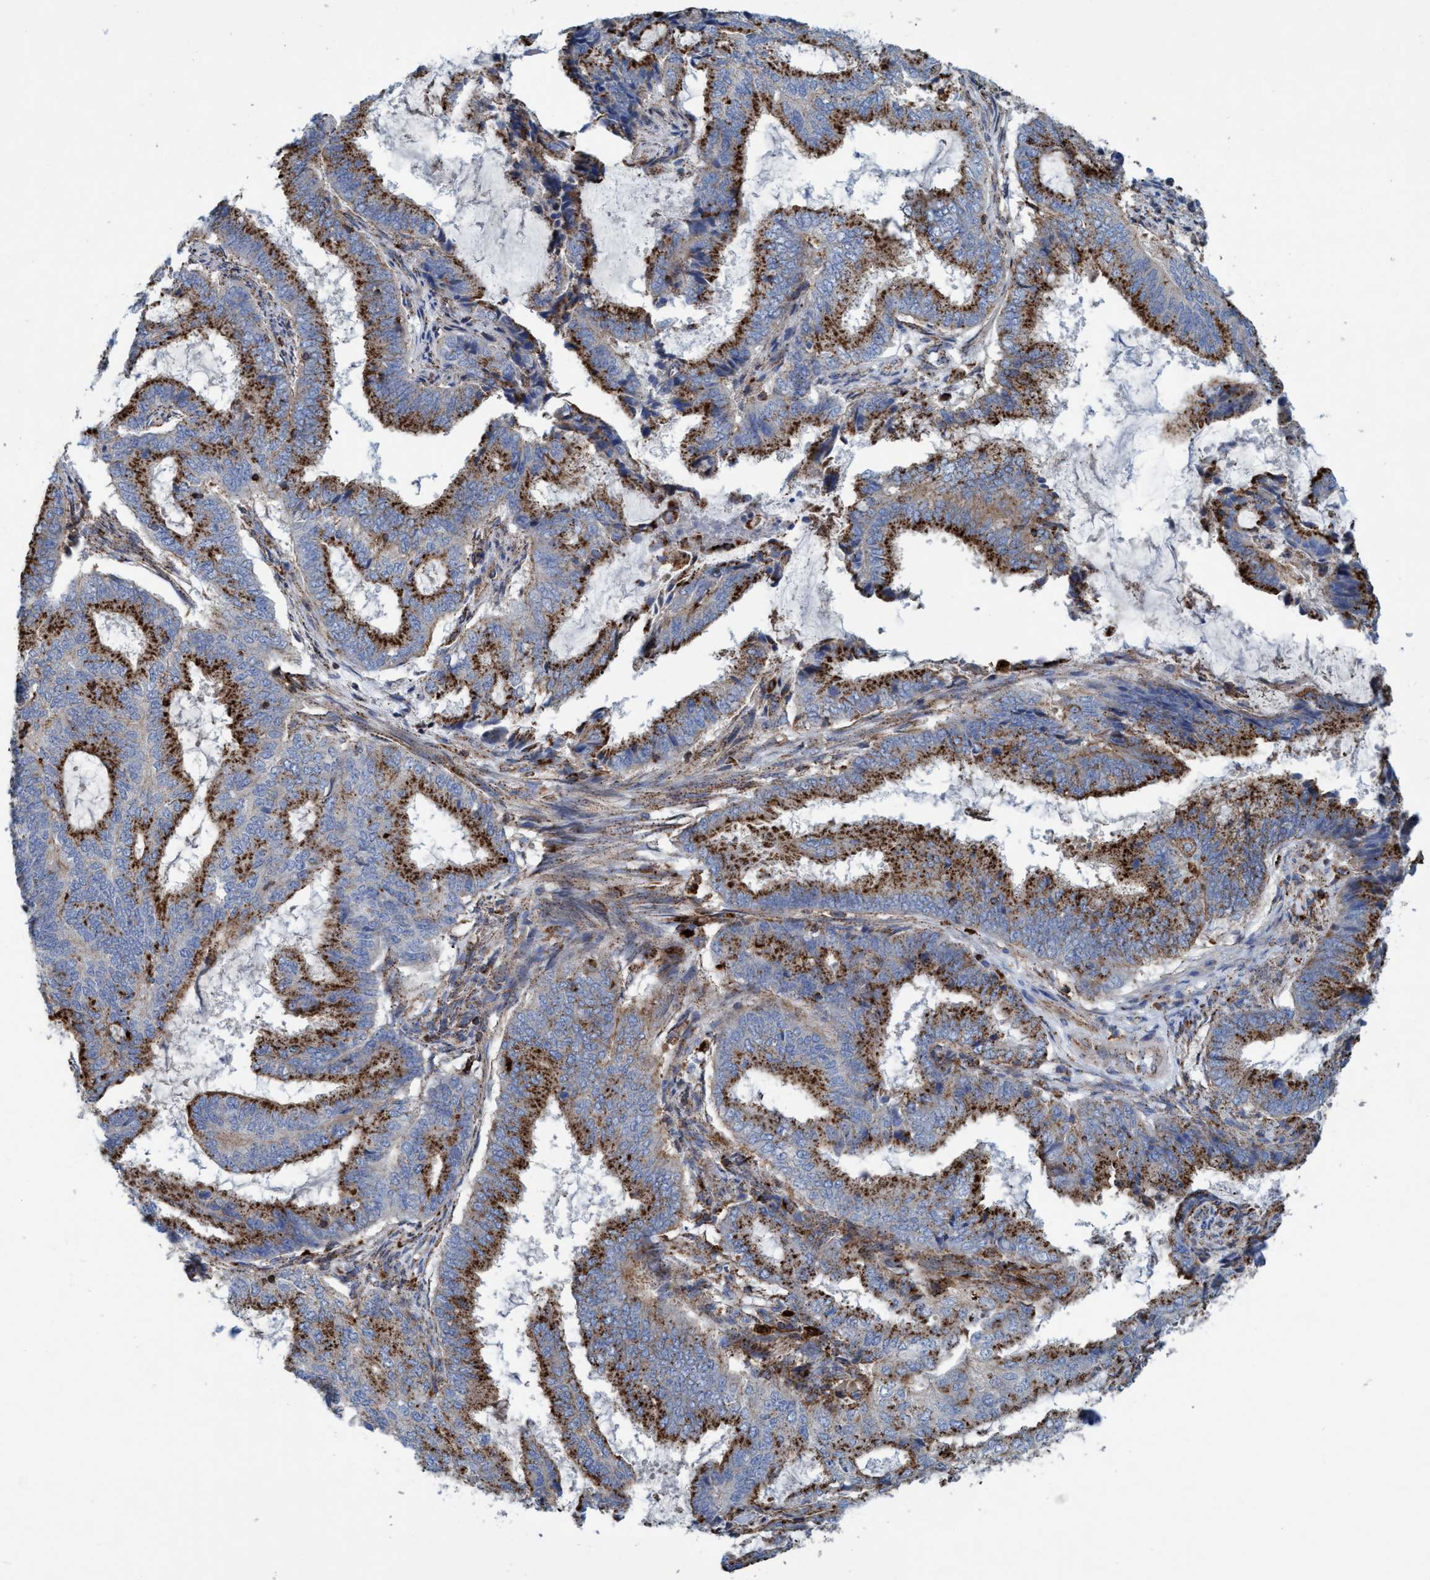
{"staining": {"intensity": "strong", "quantity": "25%-75%", "location": "cytoplasmic/membranous"}, "tissue": "endometrial cancer", "cell_type": "Tumor cells", "image_type": "cancer", "snomed": [{"axis": "morphology", "description": "Adenocarcinoma, NOS"}, {"axis": "topography", "description": "Endometrium"}], "caption": "DAB (3,3'-diaminobenzidine) immunohistochemical staining of human adenocarcinoma (endometrial) demonstrates strong cytoplasmic/membranous protein positivity in approximately 25%-75% of tumor cells.", "gene": "TRIM65", "patient": {"sex": "female", "age": 51}}